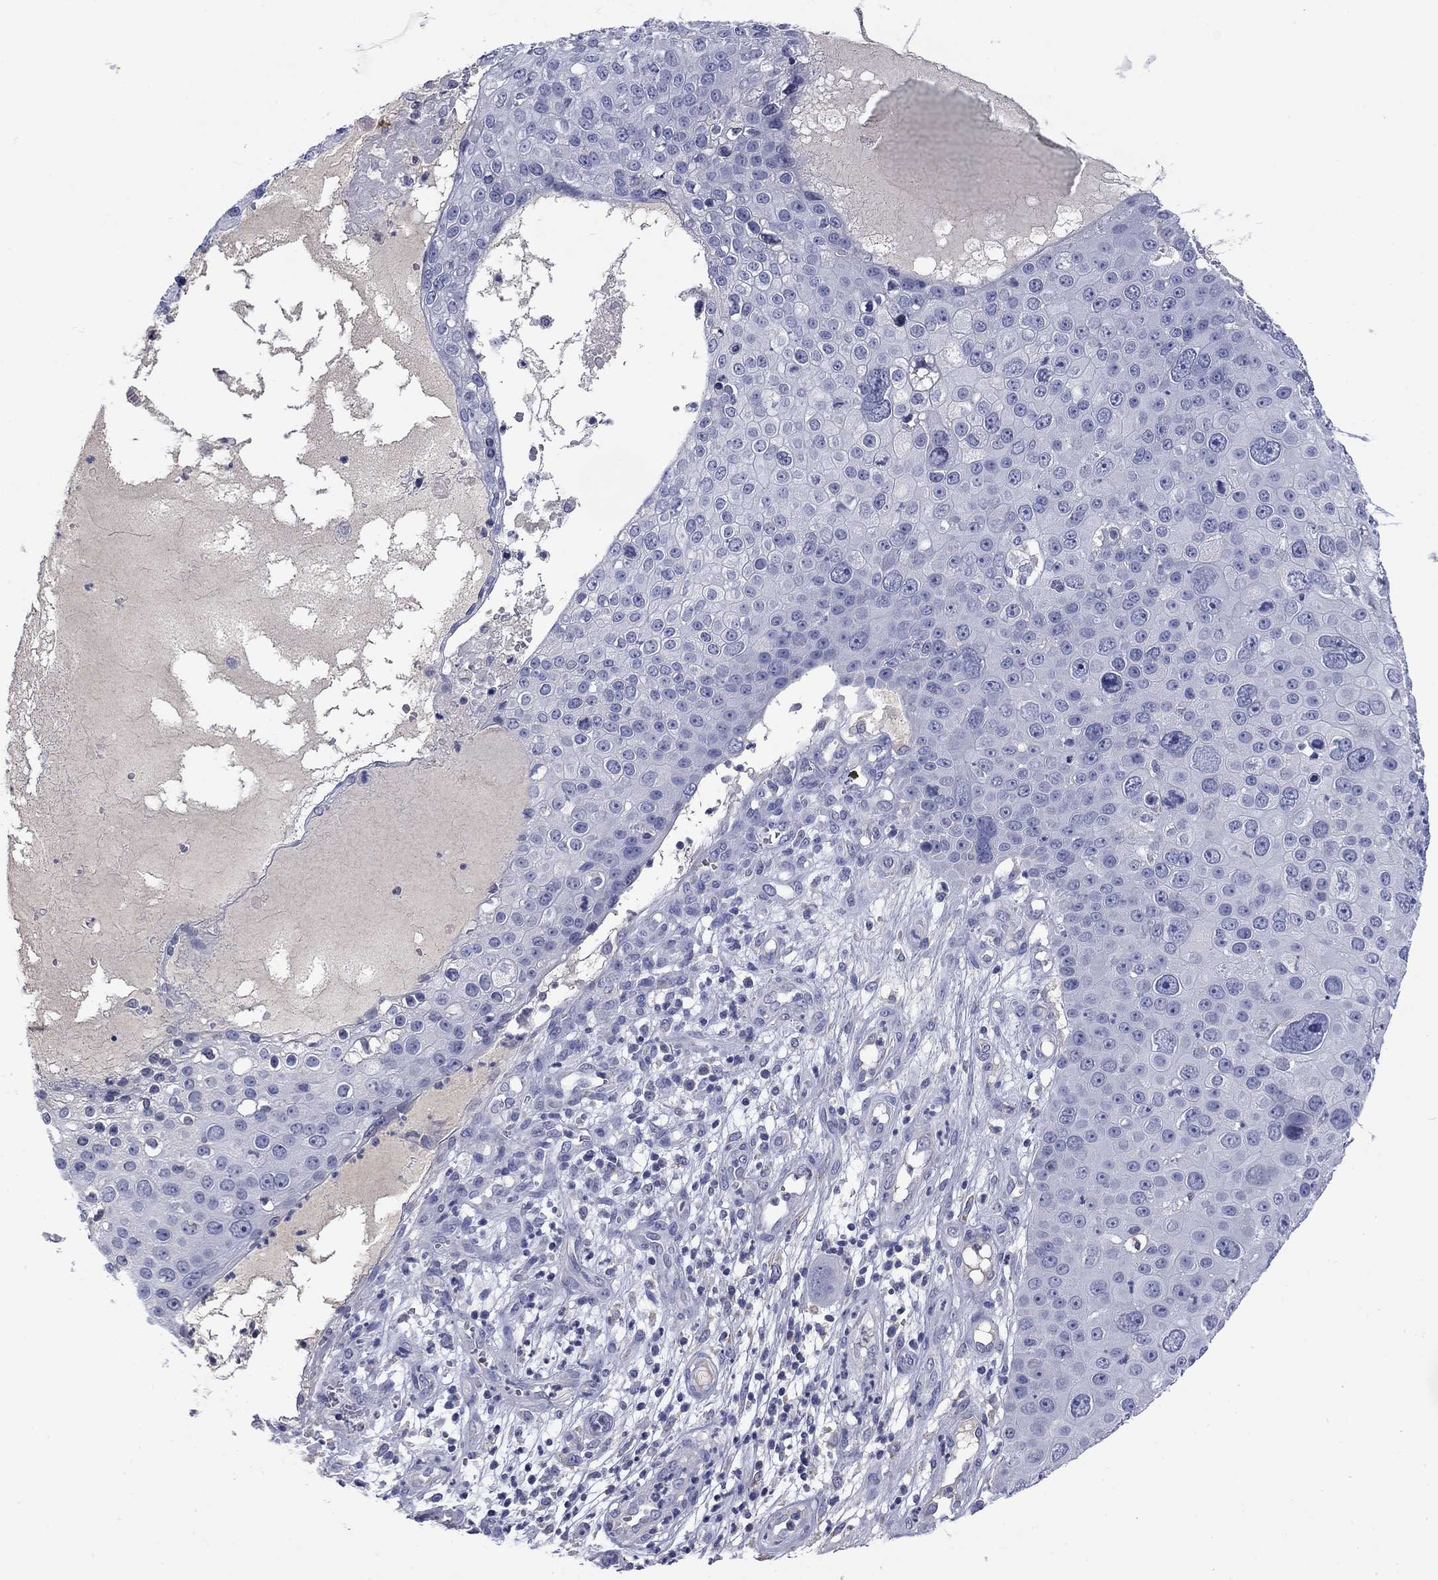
{"staining": {"intensity": "negative", "quantity": "none", "location": "none"}, "tissue": "skin cancer", "cell_type": "Tumor cells", "image_type": "cancer", "snomed": [{"axis": "morphology", "description": "Squamous cell carcinoma, NOS"}, {"axis": "topography", "description": "Skin"}], "caption": "IHC of squamous cell carcinoma (skin) exhibits no expression in tumor cells.", "gene": "FRK", "patient": {"sex": "male", "age": 71}}